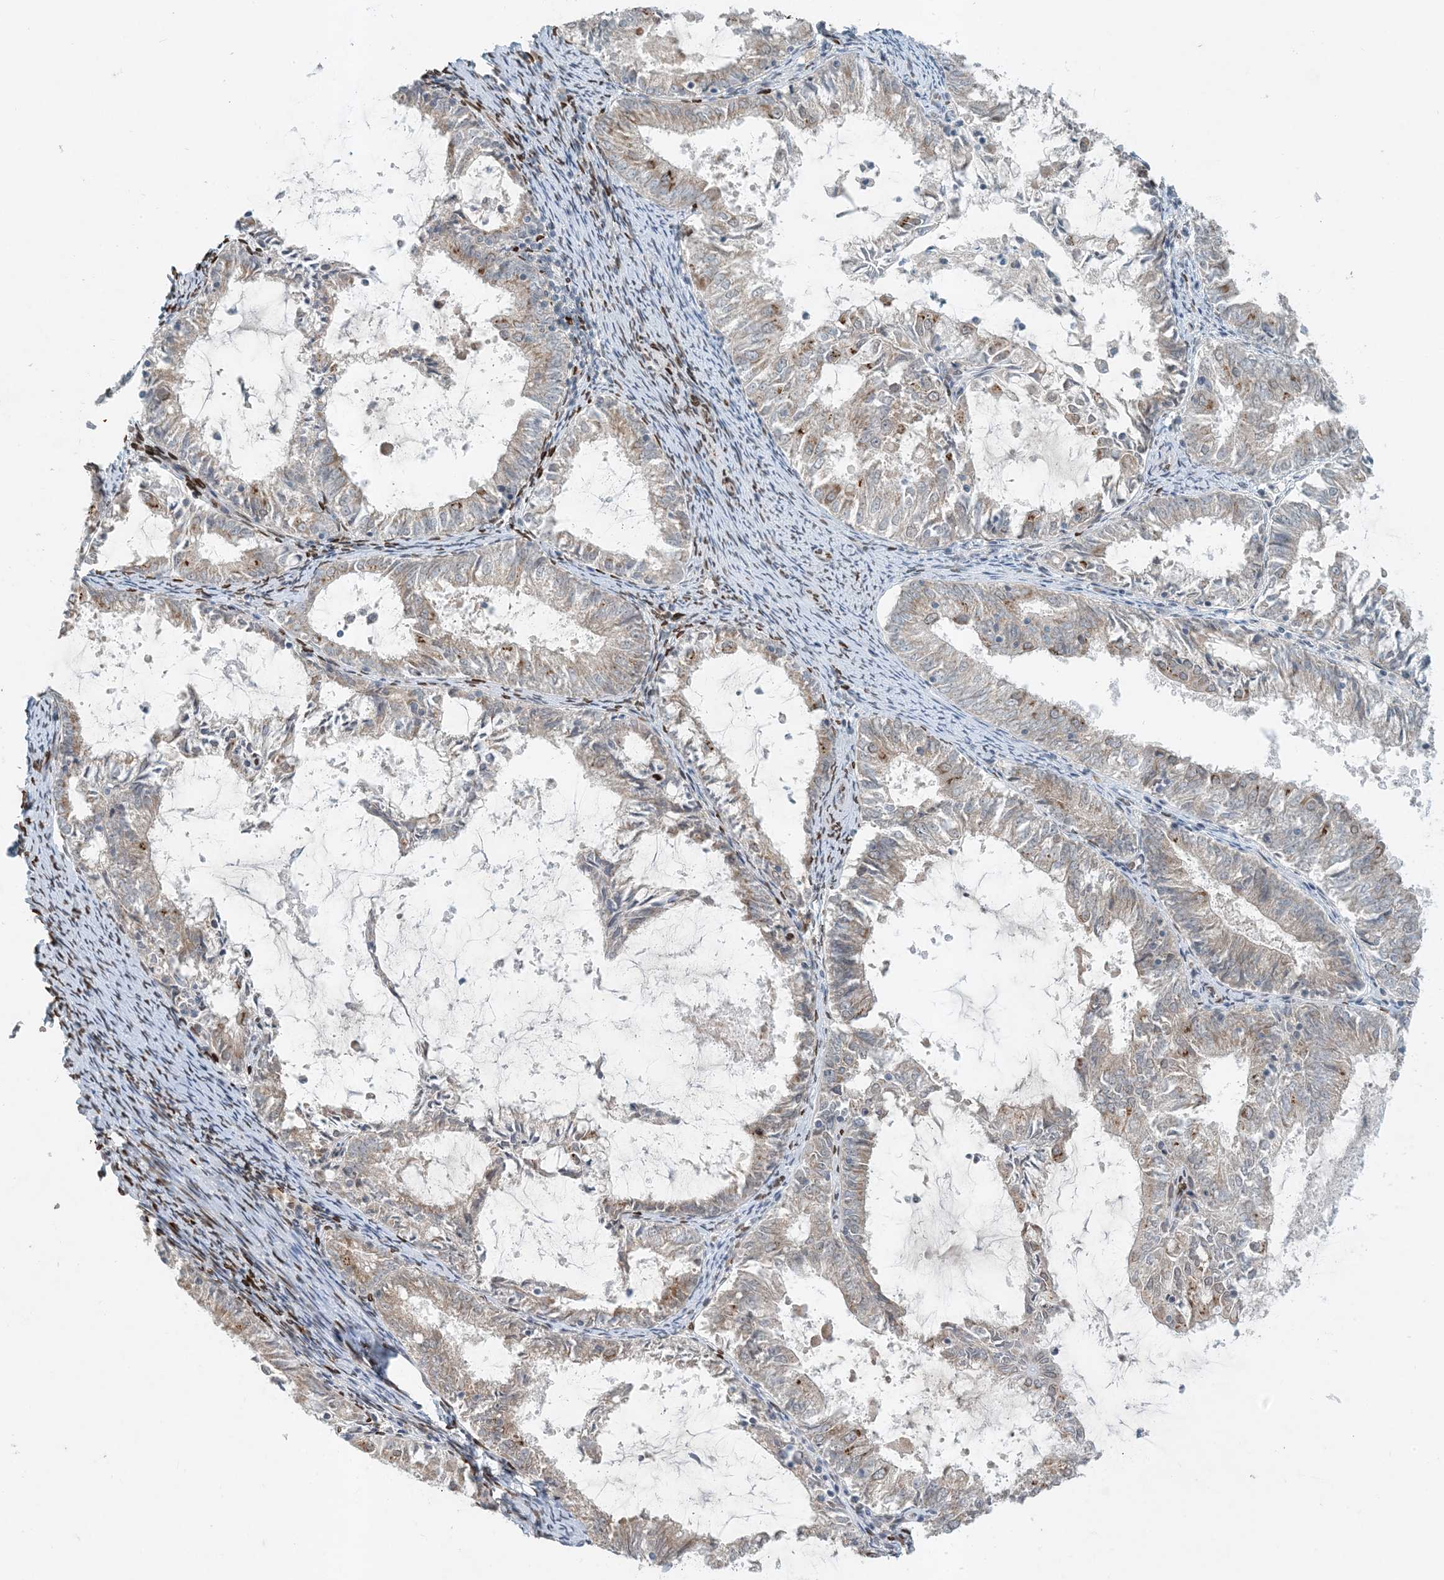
{"staining": {"intensity": "moderate", "quantity": "<25%", "location": "cytoplasmic/membranous"}, "tissue": "endometrial cancer", "cell_type": "Tumor cells", "image_type": "cancer", "snomed": [{"axis": "morphology", "description": "Adenocarcinoma, NOS"}, {"axis": "topography", "description": "Endometrium"}], "caption": "An immunohistochemistry micrograph of tumor tissue is shown. Protein staining in brown labels moderate cytoplasmic/membranous positivity in endometrial cancer (adenocarcinoma) within tumor cells.", "gene": "SLC35A2", "patient": {"sex": "female", "age": 57}}